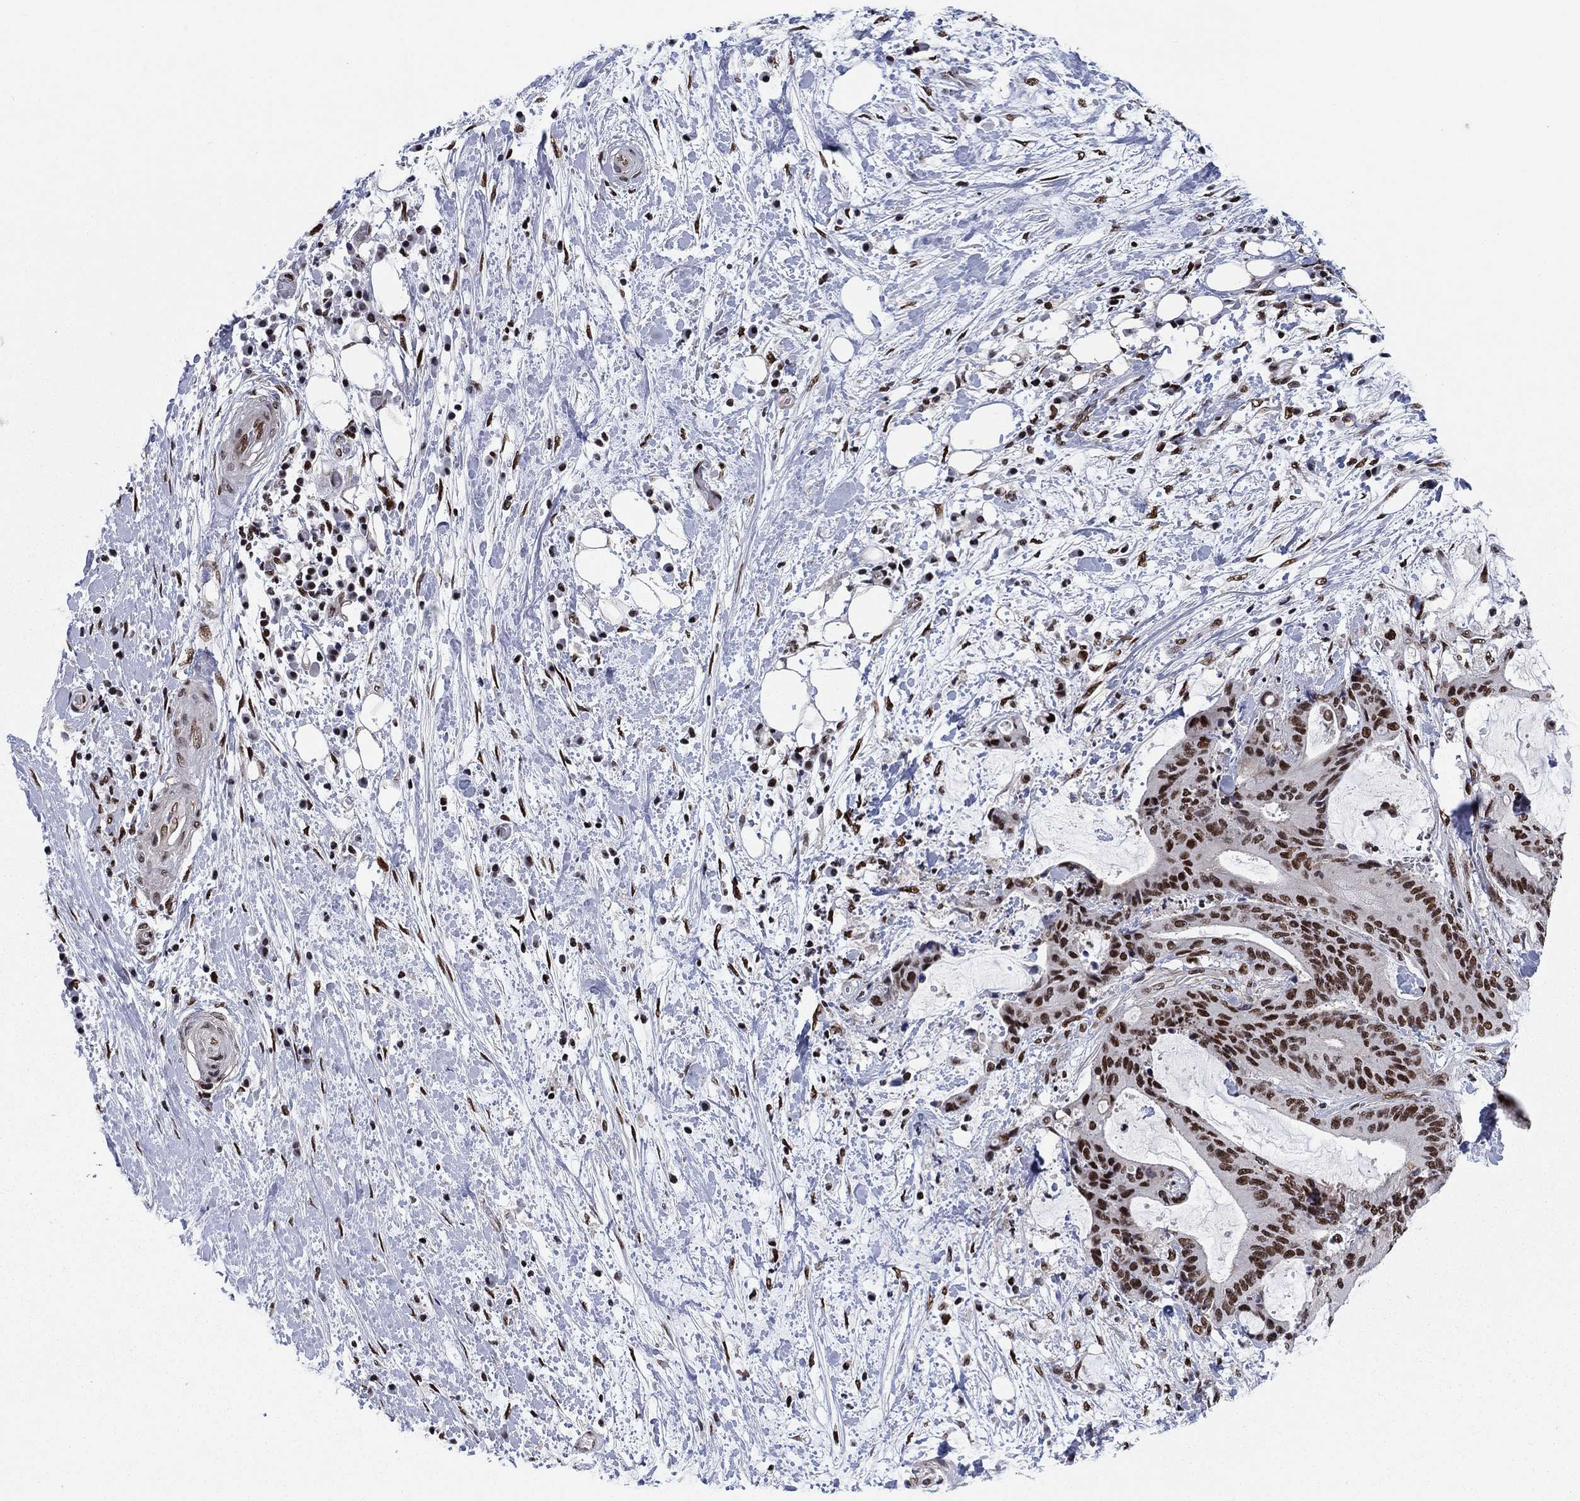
{"staining": {"intensity": "strong", "quantity": ">75%", "location": "nuclear"}, "tissue": "liver cancer", "cell_type": "Tumor cells", "image_type": "cancer", "snomed": [{"axis": "morphology", "description": "Cholangiocarcinoma"}, {"axis": "topography", "description": "Liver"}], "caption": "Immunohistochemistry (DAB (3,3'-diaminobenzidine)) staining of liver cancer (cholangiocarcinoma) exhibits strong nuclear protein expression in approximately >75% of tumor cells.", "gene": "RPRD1B", "patient": {"sex": "female", "age": 73}}